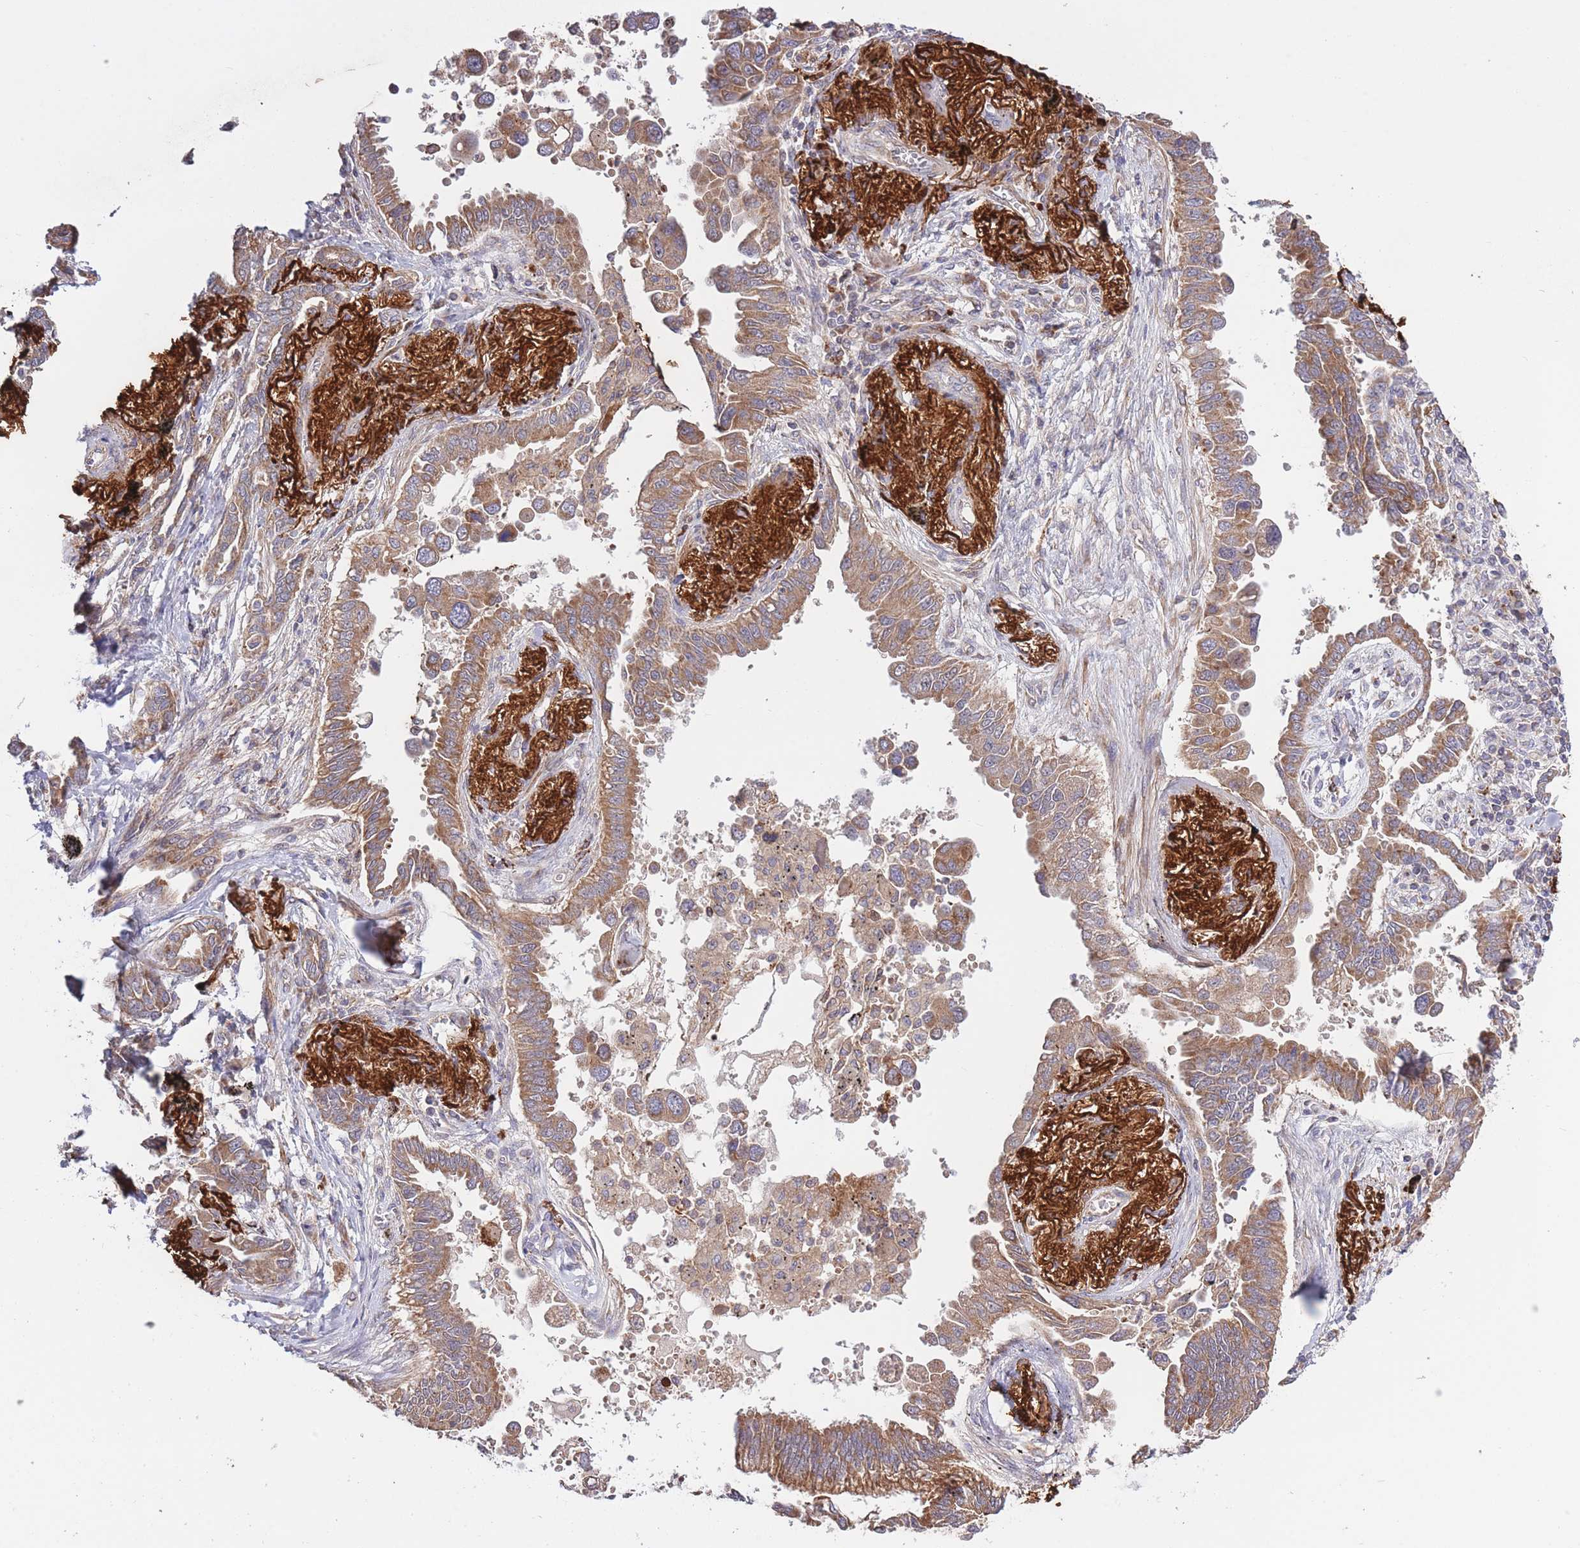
{"staining": {"intensity": "moderate", "quantity": ">75%", "location": "cytoplasmic/membranous"}, "tissue": "lung cancer", "cell_type": "Tumor cells", "image_type": "cancer", "snomed": [{"axis": "morphology", "description": "Adenocarcinoma, NOS"}, {"axis": "topography", "description": "Lung"}], "caption": "Protein staining demonstrates moderate cytoplasmic/membranous staining in about >75% of tumor cells in adenocarcinoma (lung). (DAB (3,3'-diaminobenzidine) IHC with brightfield microscopy, high magnification).", "gene": "ATP13A2", "patient": {"sex": "male", "age": 67}}